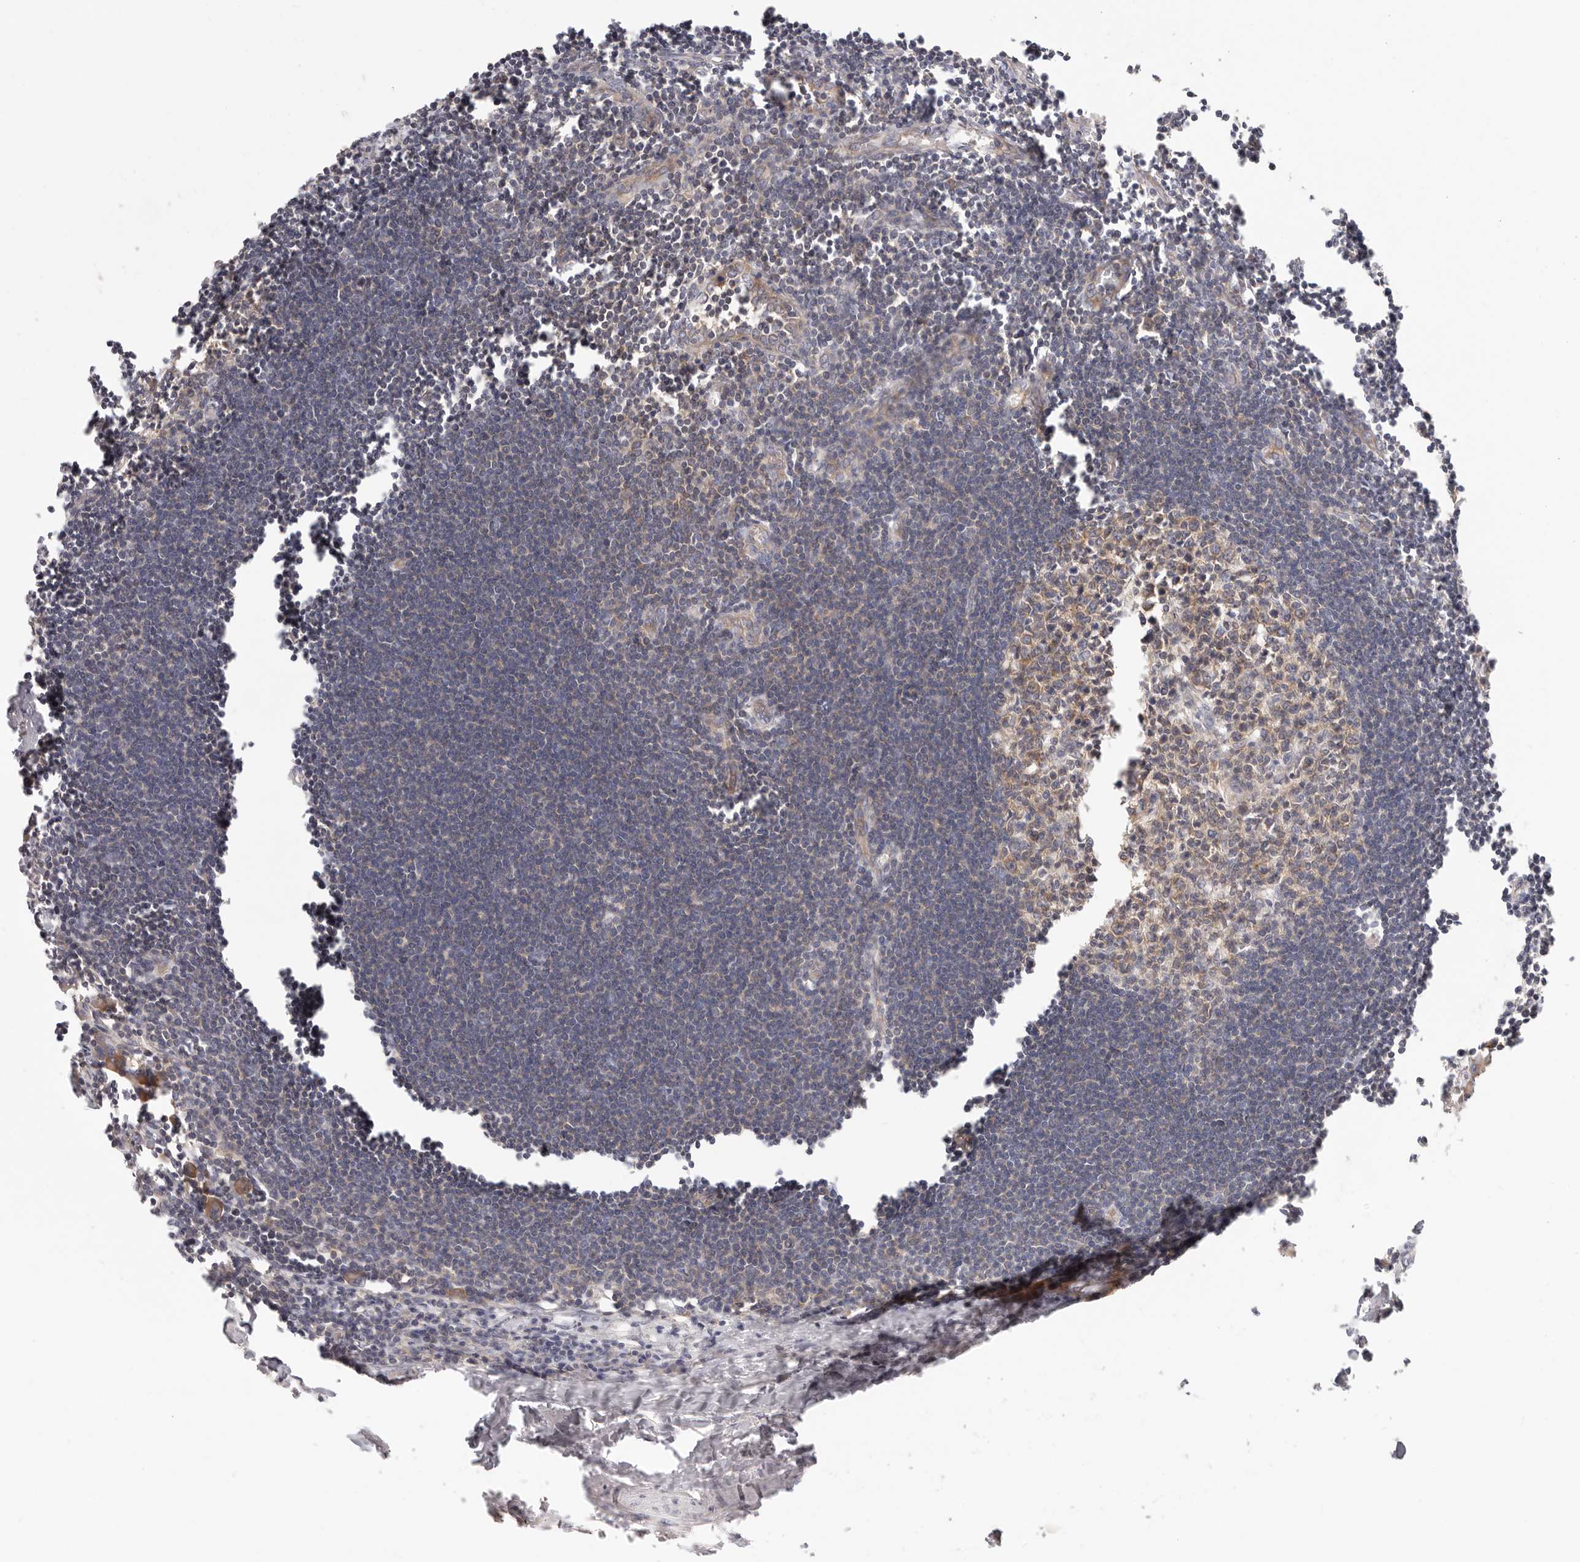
{"staining": {"intensity": "weak", "quantity": ">75%", "location": "cytoplasmic/membranous"}, "tissue": "lymph node", "cell_type": "Germinal center cells", "image_type": "normal", "snomed": [{"axis": "morphology", "description": "Normal tissue, NOS"}, {"axis": "morphology", "description": "Malignant melanoma, Metastatic site"}, {"axis": "topography", "description": "Lymph node"}], "caption": "A histopathology image of lymph node stained for a protein demonstrates weak cytoplasmic/membranous brown staining in germinal center cells. (Stains: DAB in brown, nuclei in blue, Microscopy: brightfield microscopy at high magnification).", "gene": "KCMF1", "patient": {"sex": "male", "age": 41}}